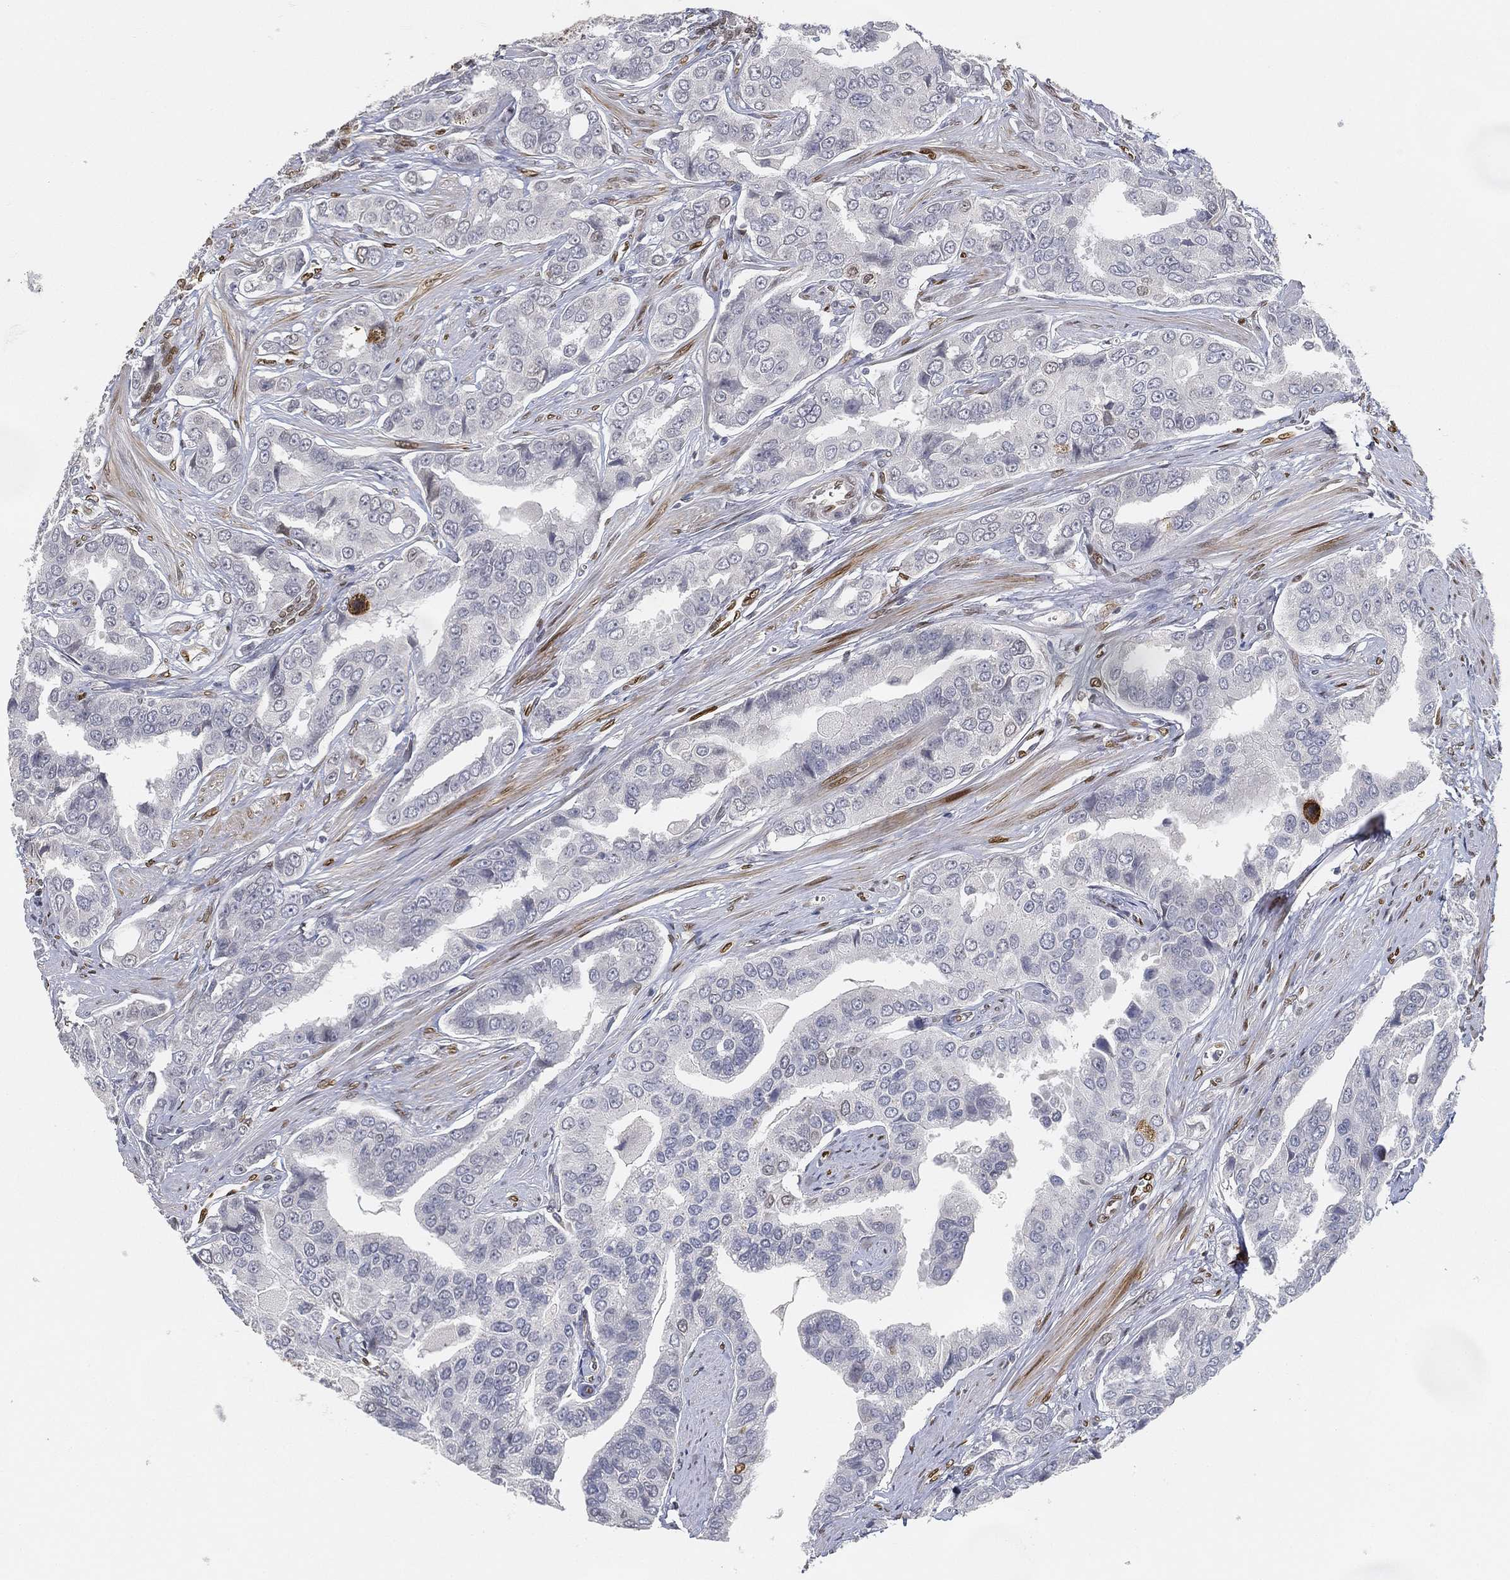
{"staining": {"intensity": "negative", "quantity": "none", "location": "none"}, "tissue": "prostate cancer", "cell_type": "Tumor cells", "image_type": "cancer", "snomed": [{"axis": "morphology", "description": "Adenocarcinoma, NOS"}, {"axis": "topography", "description": "Prostate and seminal vesicle, NOS"}, {"axis": "topography", "description": "Prostate"}], "caption": "The immunohistochemistry image has no significant positivity in tumor cells of prostate adenocarcinoma tissue.", "gene": "LMNB1", "patient": {"sex": "male", "age": 69}}